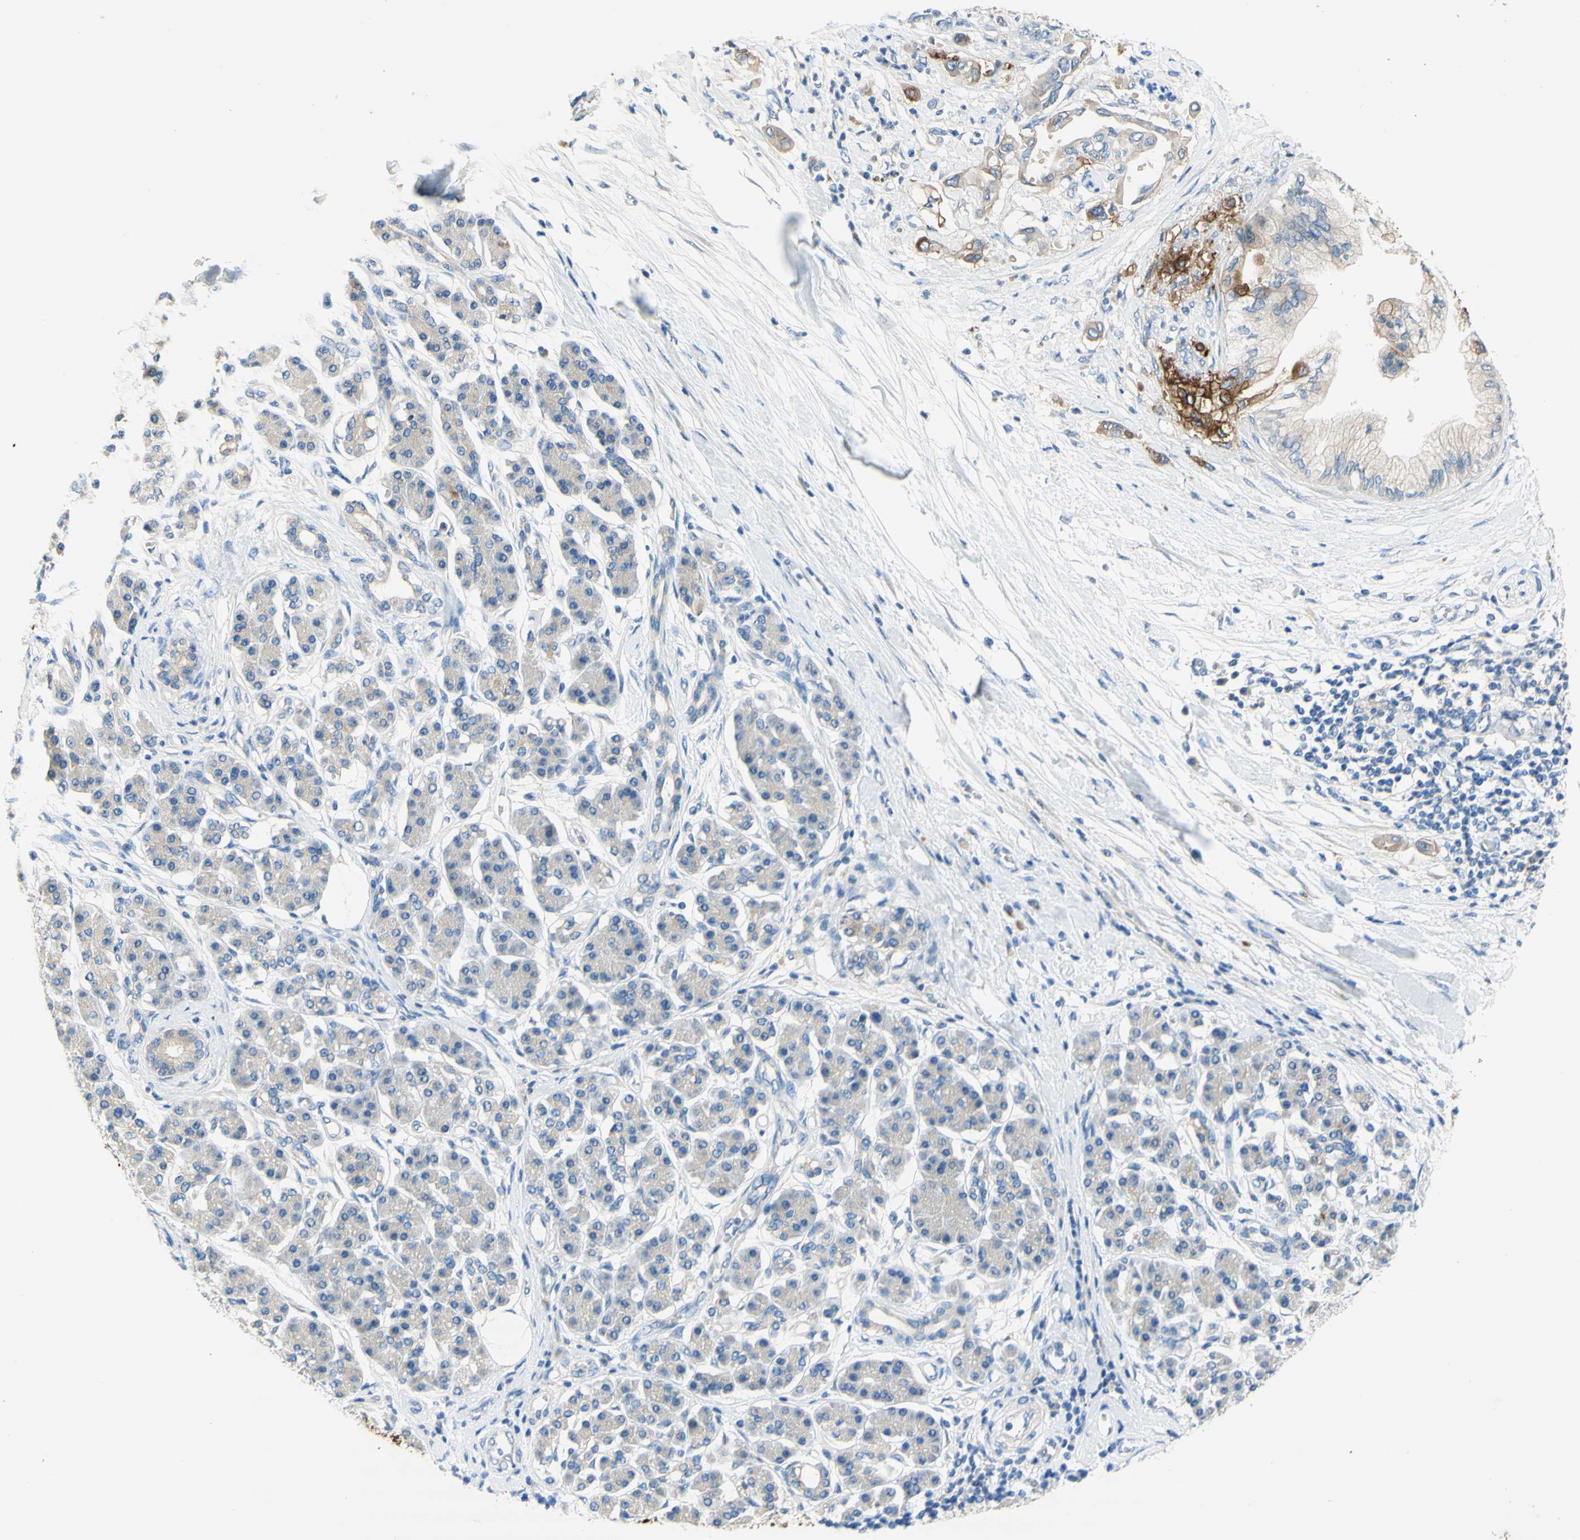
{"staining": {"intensity": "strong", "quantity": "<25%", "location": "cytoplasmic/membranous"}, "tissue": "pancreatic cancer", "cell_type": "Tumor cells", "image_type": "cancer", "snomed": [{"axis": "morphology", "description": "Adenocarcinoma, NOS"}, {"axis": "morphology", "description": "Adenocarcinoma, metastatic, NOS"}, {"axis": "topography", "description": "Lymph node"}, {"axis": "topography", "description": "Pancreas"}, {"axis": "topography", "description": "Duodenum"}], "caption": "The histopathology image reveals staining of pancreatic metastatic adenocarcinoma, revealing strong cytoplasmic/membranous protein positivity (brown color) within tumor cells.", "gene": "F3", "patient": {"sex": "female", "age": 64}}